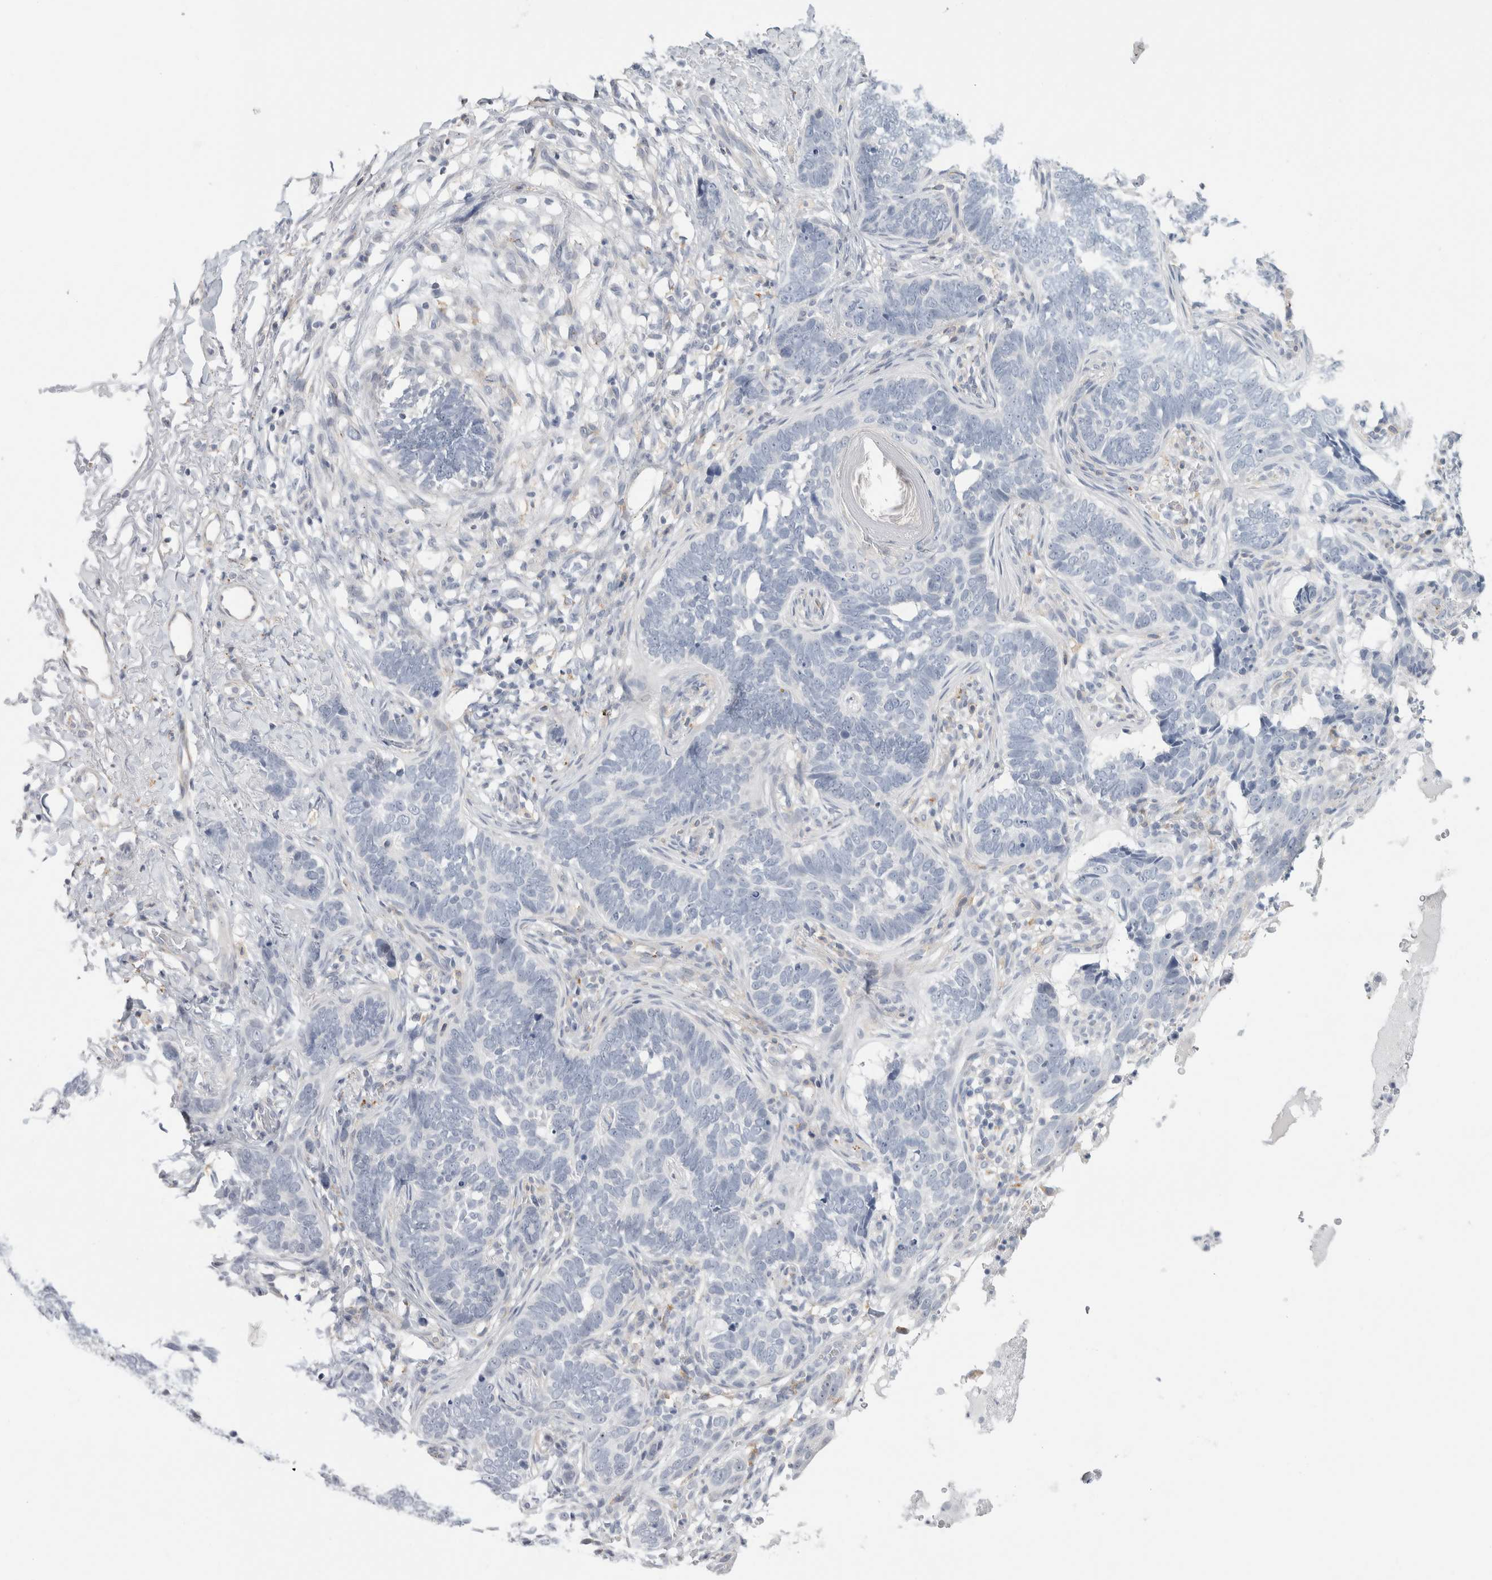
{"staining": {"intensity": "negative", "quantity": "none", "location": "none"}, "tissue": "skin cancer", "cell_type": "Tumor cells", "image_type": "cancer", "snomed": [{"axis": "morphology", "description": "Normal tissue, NOS"}, {"axis": "morphology", "description": "Basal cell carcinoma"}, {"axis": "topography", "description": "Skin"}], "caption": "This photomicrograph is of basal cell carcinoma (skin) stained with IHC to label a protein in brown with the nuclei are counter-stained blue. There is no positivity in tumor cells. (Stains: DAB immunohistochemistry (IHC) with hematoxylin counter stain, Microscopy: brightfield microscopy at high magnification).", "gene": "ANKMY1", "patient": {"sex": "male", "age": 77}}